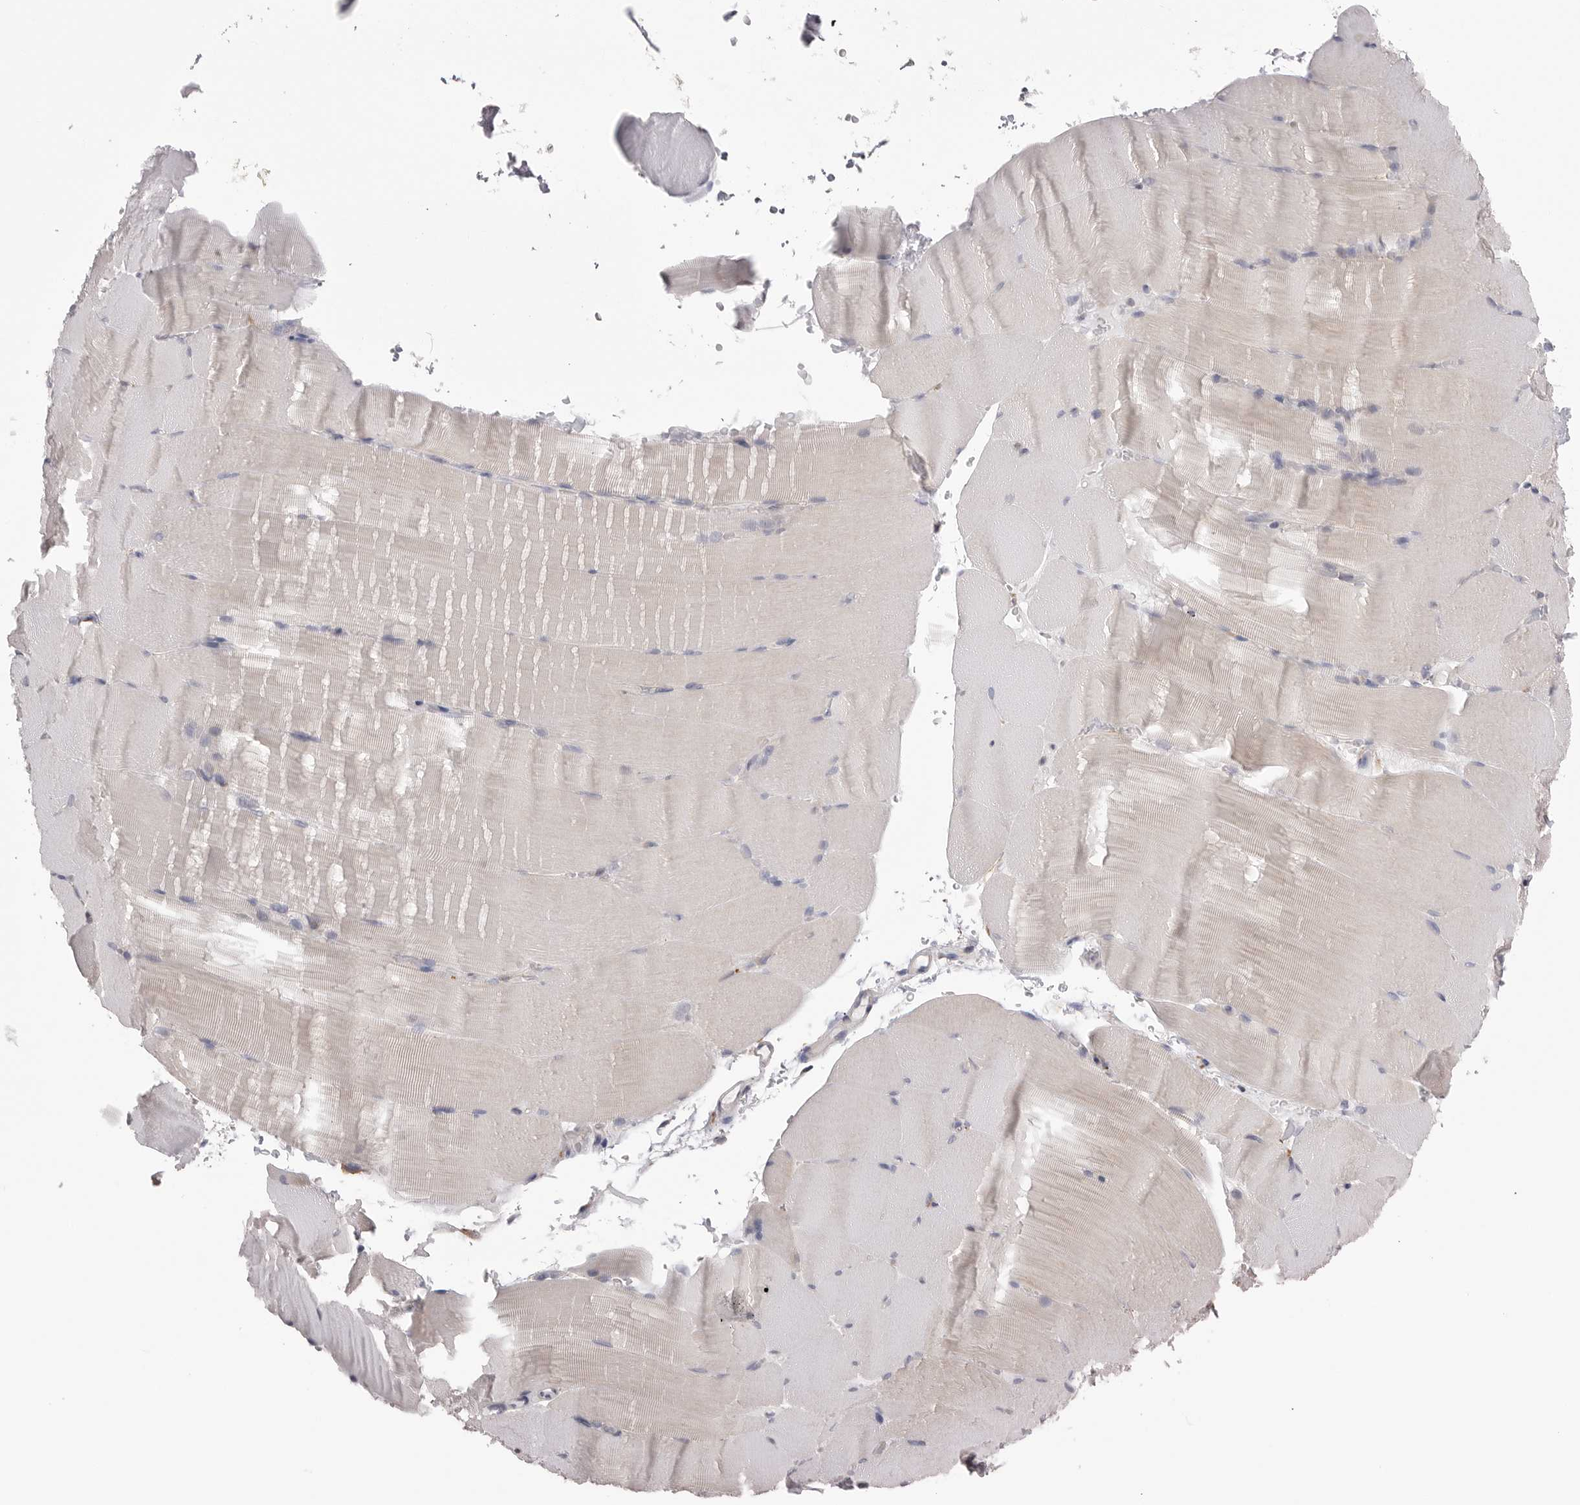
{"staining": {"intensity": "negative", "quantity": "none", "location": "none"}, "tissue": "skeletal muscle", "cell_type": "Myocytes", "image_type": "normal", "snomed": [{"axis": "morphology", "description": "Normal tissue, NOS"}, {"axis": "topography", "description": "Skeletal muscle"}, {"axis": "topography", "description": "Parathyroid gland"}], "caption": "The histopathology image exhibits no staining of myocytes in benign skeletal muscle.", "gene": "AKAP12", "patient": {"sex": "female", "age": 37}}